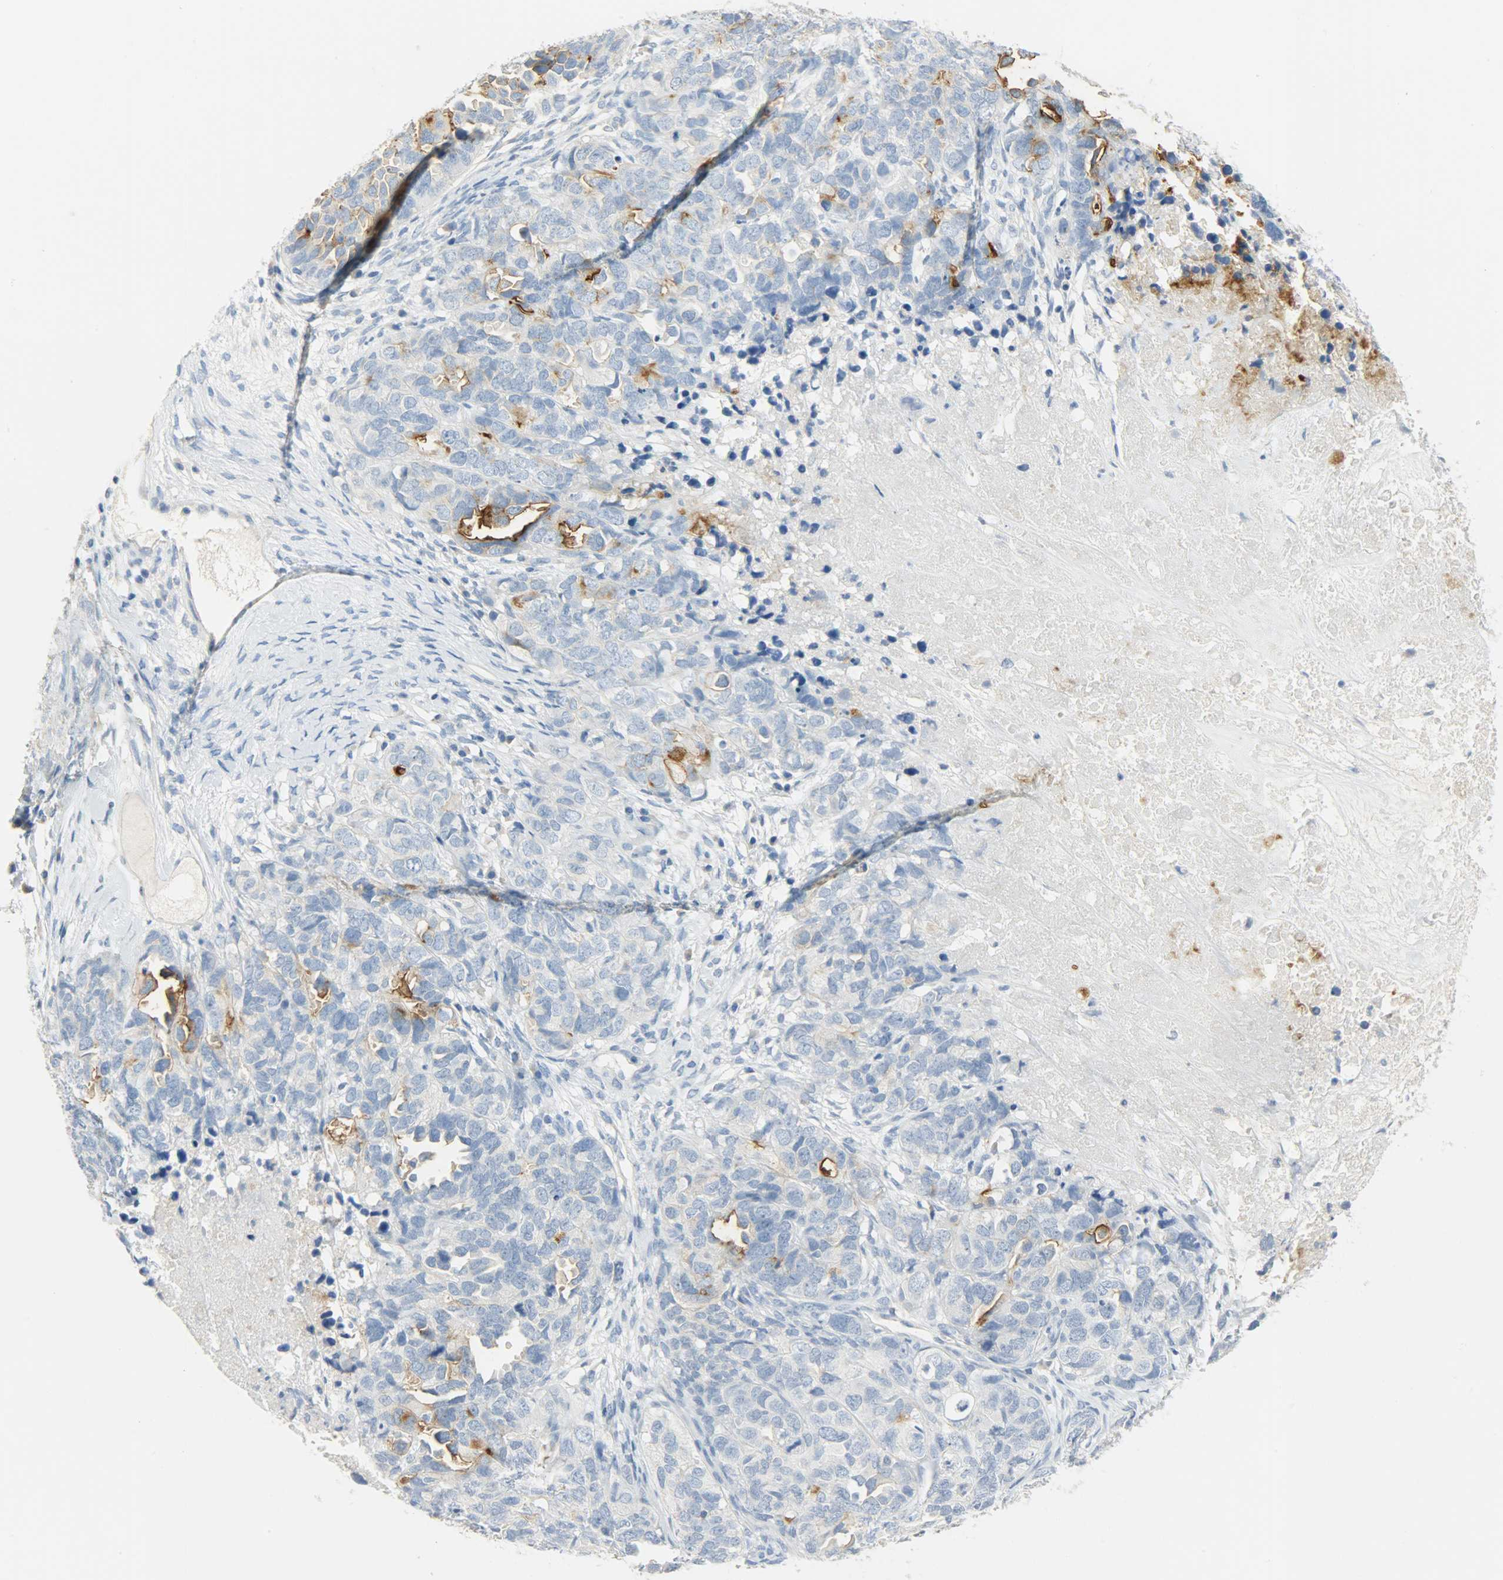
{"staining": {"intensity": "strong", "quantity": "<25%", "location": "cytoplasmic/membranous"}, "tissue": "ovarian cancer", "cell_type": "Tumor cells", "image_type": "cancer", "snomed": [{"axis": "morphology", "description": "Cystadenocarcinoma, serous, NOS"}, {"axis": "topography", "description": "Ovary"}], "caption": "The micrograph shows a brown stain indicating the presence of a protein in the cytoplasmic/membranous of tumor cells in ovarian cancer (serous cystadenocarcinoma).", "gene": "PROM1", "patient": {"sex": "female", "age": 82}}